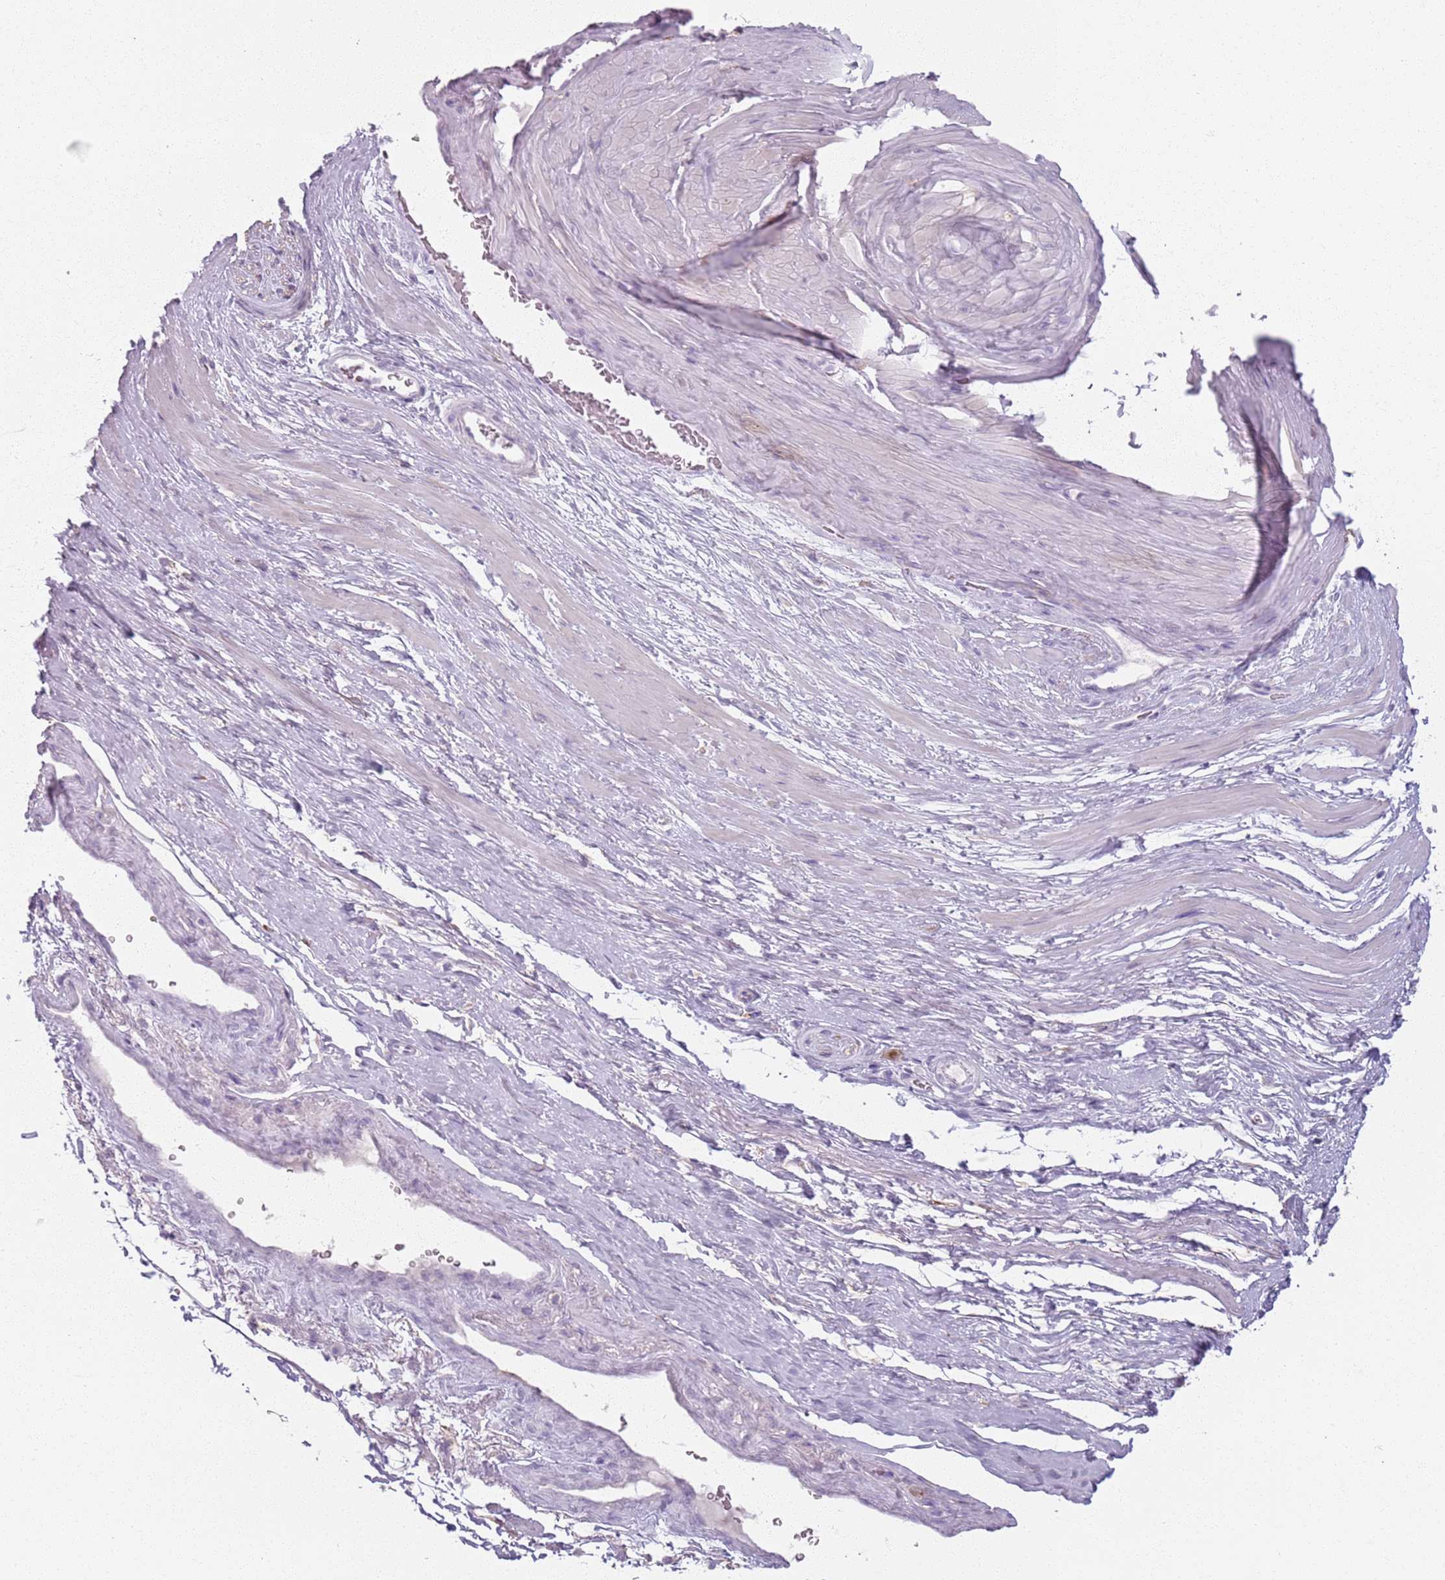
{"staining": {"intensity": "negative", "quantity": "none", "location": "none"}, "tissue": "adipose tissue", "cell_type": "Adipocytes", "image_type": "normal", "snomed": [{"axis": "morphology", "description": "Normal tissue, NOS"}, {"axis": "morphology", "description": "Adenocarcinoma, Low grade"}, {"axis": "topography", "description": "Prostate"}, {"axis": "topography", "description": "Peripheral nerve tissue"}], "caption": "The image shows no significant staining in adipocytes of adipose tissue. (DAB immunohistochemistry (IHC) visualized using brightfield microscopy, high magnification).", "gene": "GDPGP1", "patient": {"sex": "male", "age": 63}}